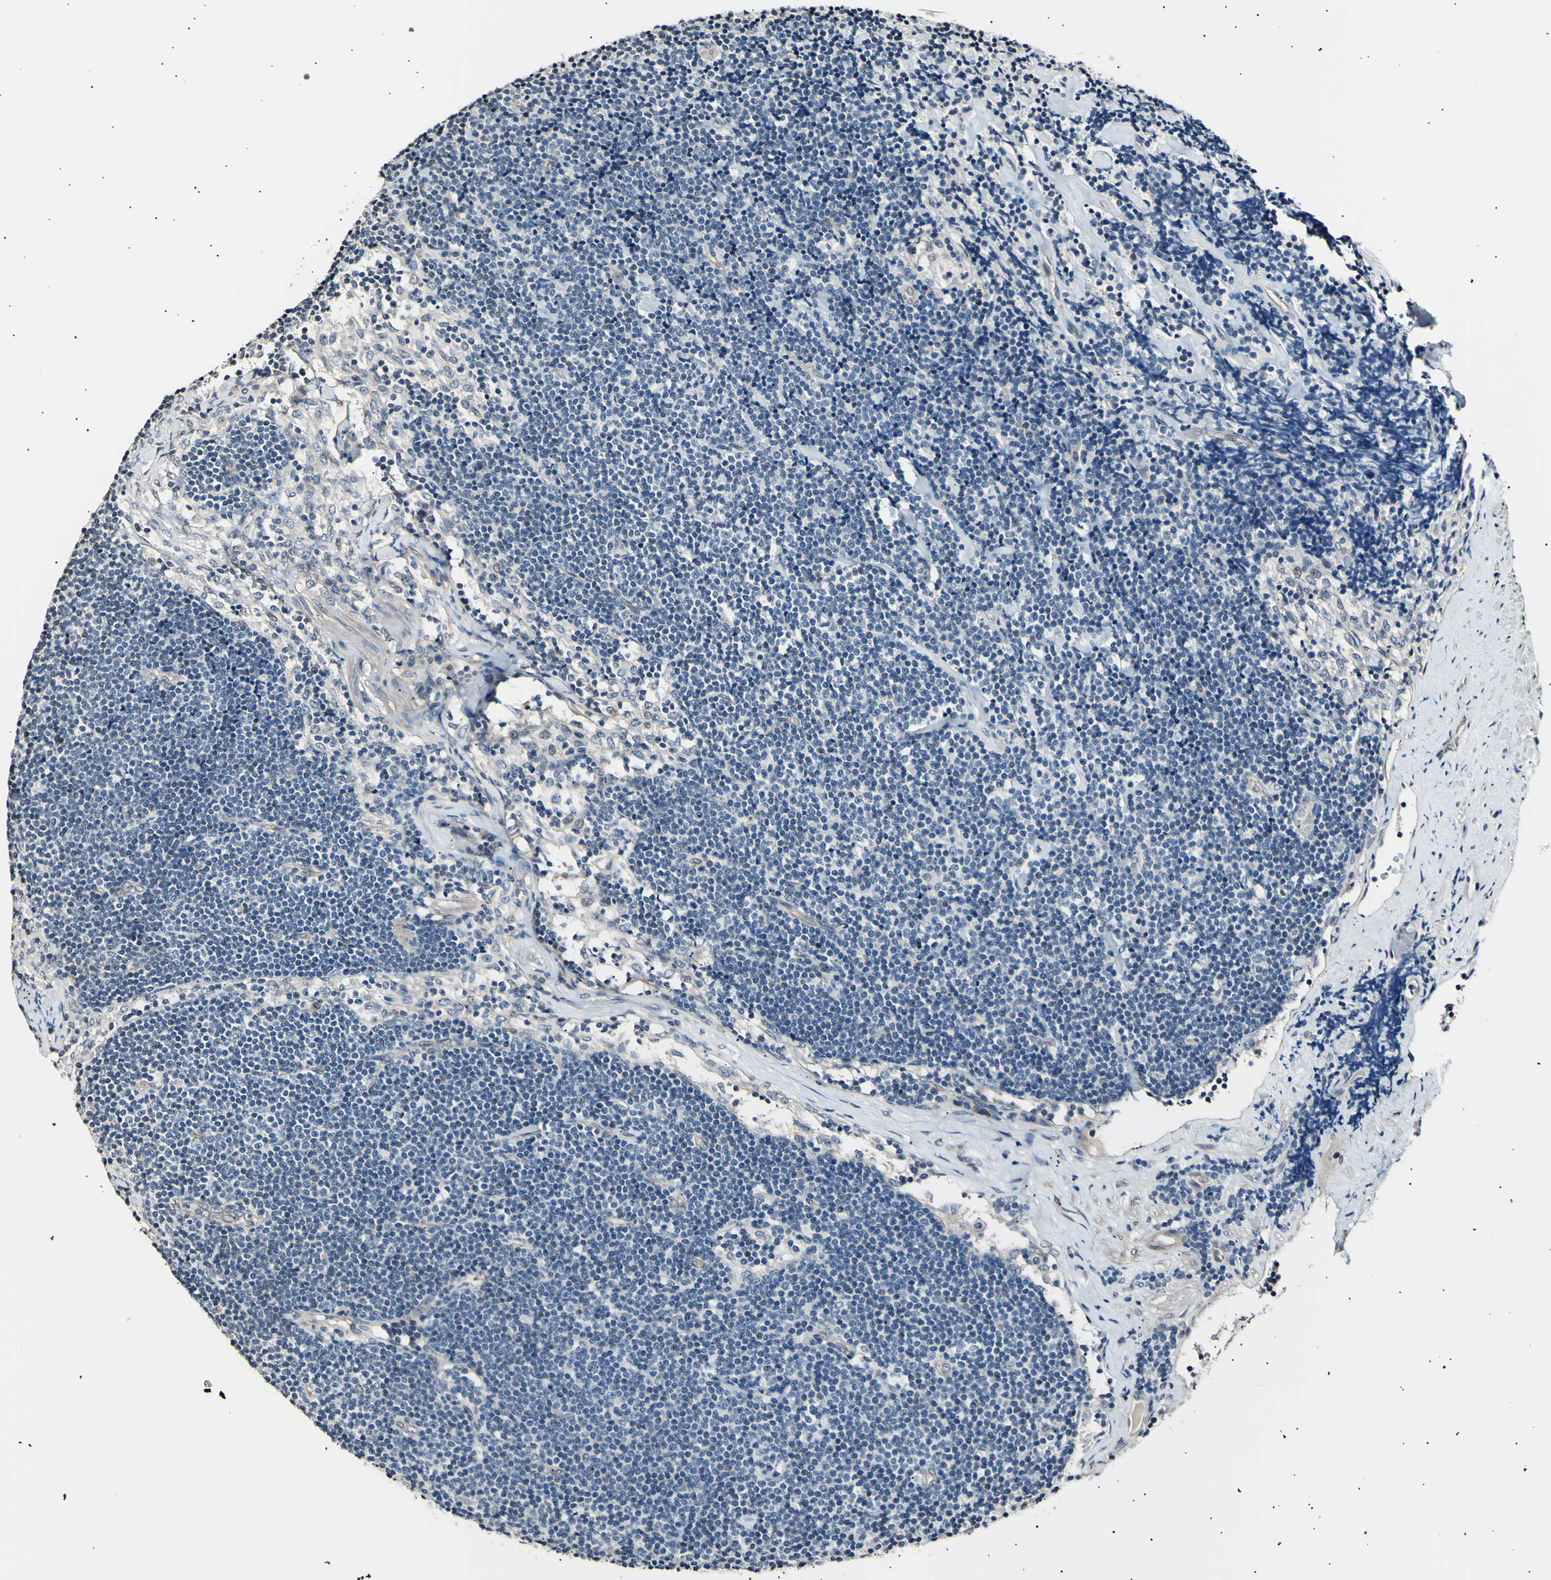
{"staining": {"intensity": "negative", "quantity": "none", "location": "none"}, "tissue": "lymph node", "cell_type": "Germinal center cells", "image_type": "normal", "snomed": [{"axis": "morphology", "description": "Normal tissue, NOS"}, {"axis": "topography", "description": "Lymph node"}], "caption": "Human lymph node stained for a protein using IHC reveals no positivity in germinal center cells.", "gene": "AK1", "patient": {"sex": "male", "age": 63}}